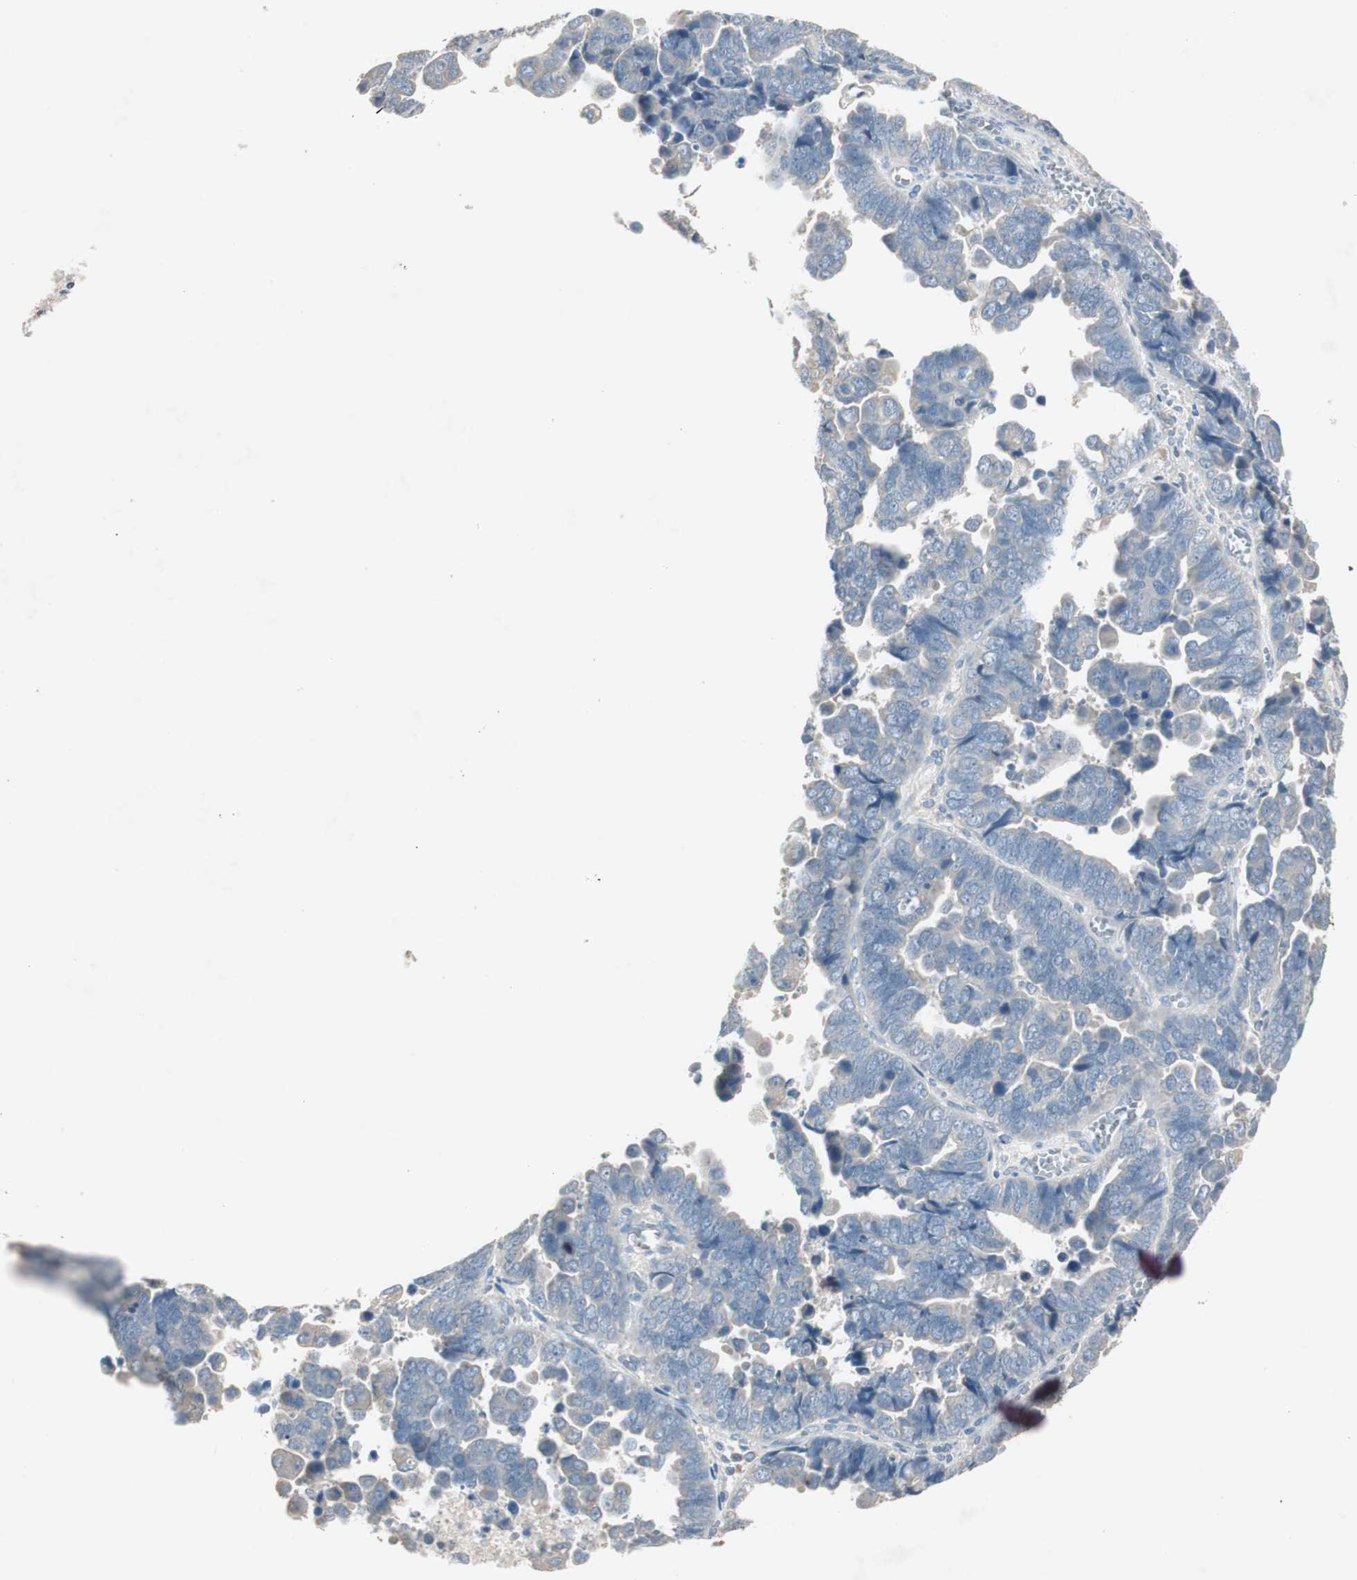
{"staining": {"intensity": "negative", "quantity": "none", "location": "none"}, "tissue": "endometrial cancer", "cell_type": "Tumor cells", "image_type": "cancer", "snomed": [{"axis": "morphology", "description": "Adenocarcinoma, NOS"}, {"axis": "topography", "description": "Endometrium"}], "caption": "The immunohistochemistry histopathology image has no significant staining in tumor cells of endometrial adenocarcinoma tissue. (Immunohistochemistry (ihc), brightfield microscopy, high magnification).", "gene": "KHK", "patient": {"sex": "female", "age": 75}}